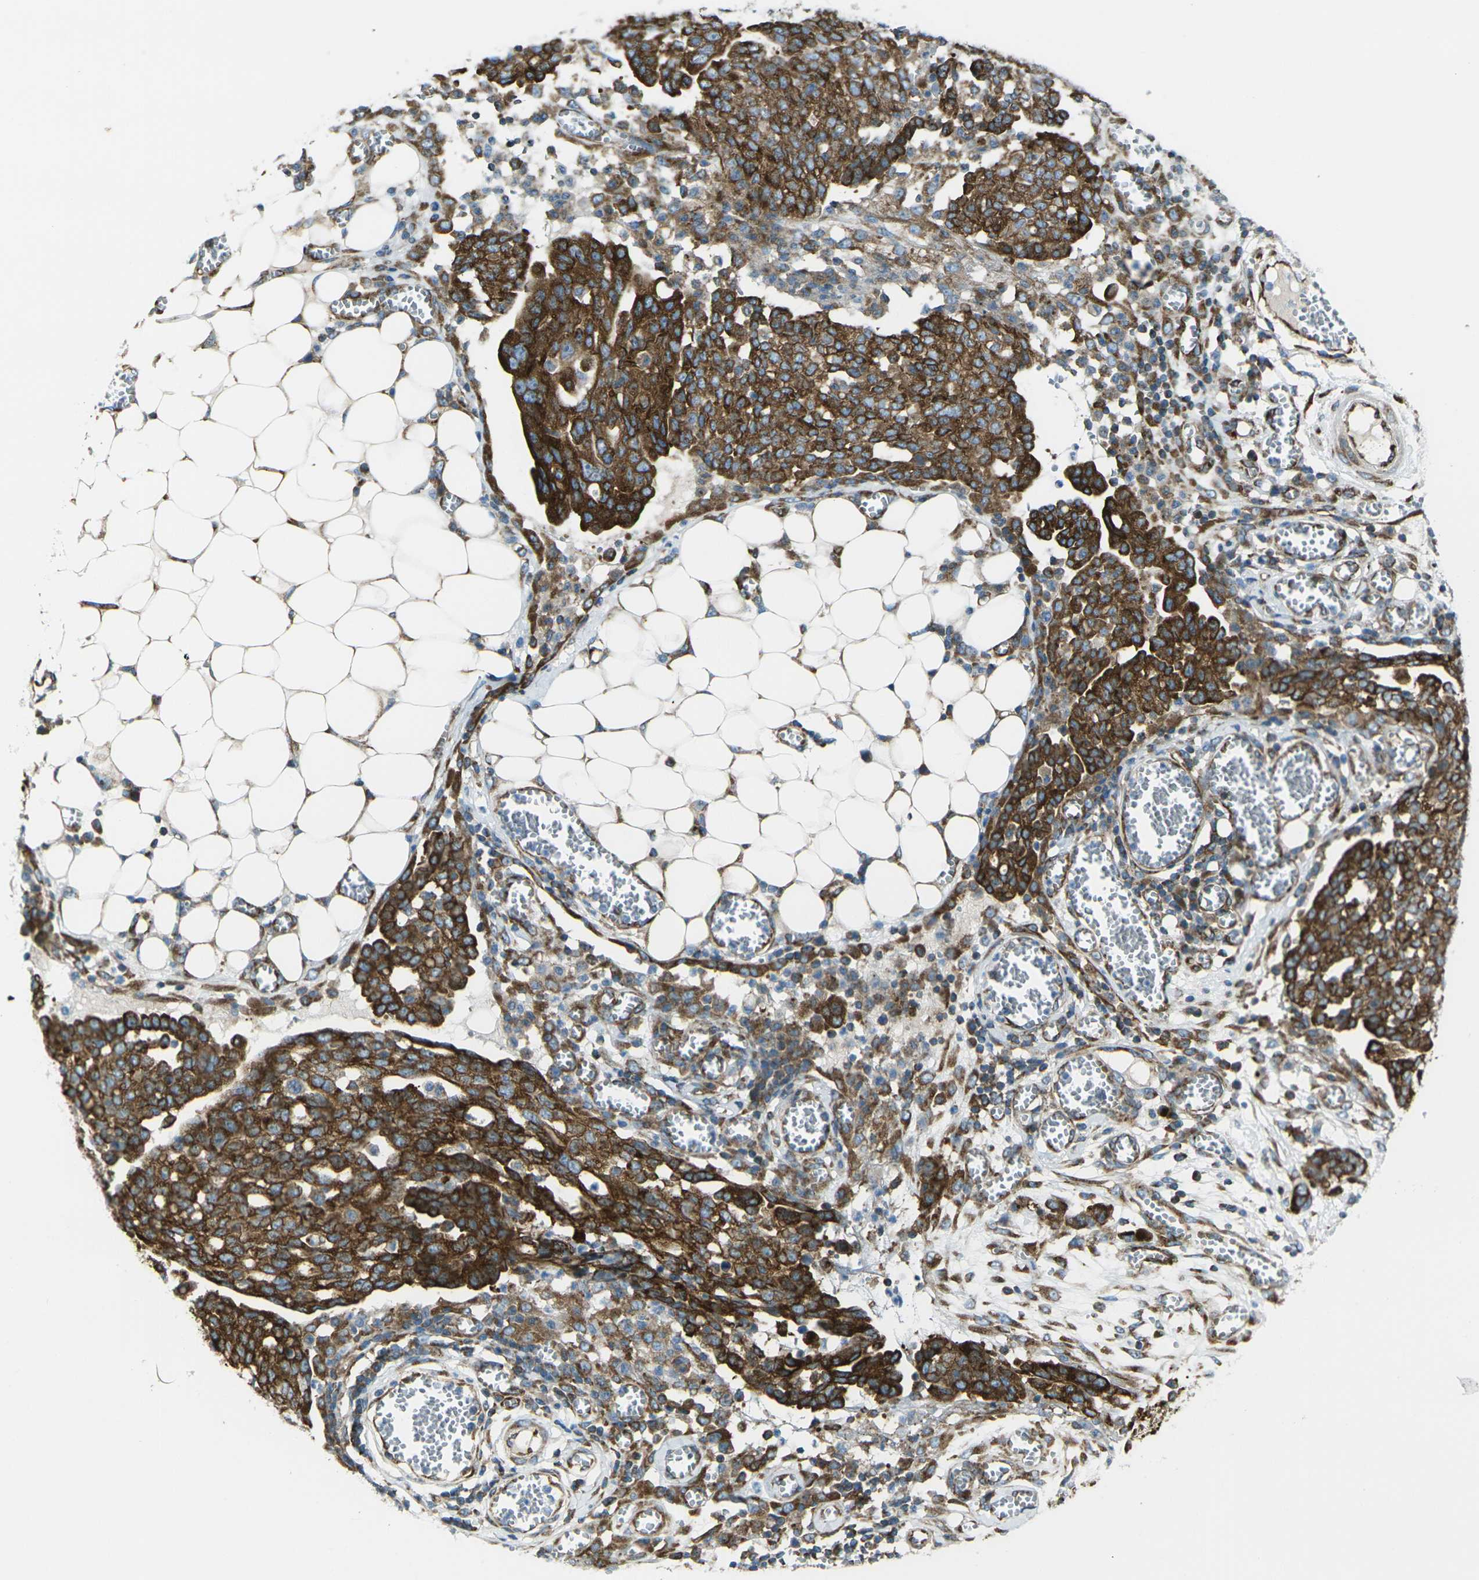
{"staining": {"intensity": "strong", "quantity": ">75%", "location": "cytoplasmic/membranous"}, "tissue": "ovarian cancer", "cell_type": "Tumor cells", "image_type": "cancer", "snomed": [{"axis": "morphology", "description": "Cystadenocarcinoma, serous, NOS"}, {"axis": "topography", "description": "Soft tissue"}, {"axis": "topography", "description": "Ovary"}], "caption": "A micrograph of ovarian cancer (serous cystadenocarcinoma) stained for a protein exhibits strong cytoplasmic/membranous brown staining in tumor cells.", "gene": "CELSR2", "patient": {"sex": "female", "age": 57}}